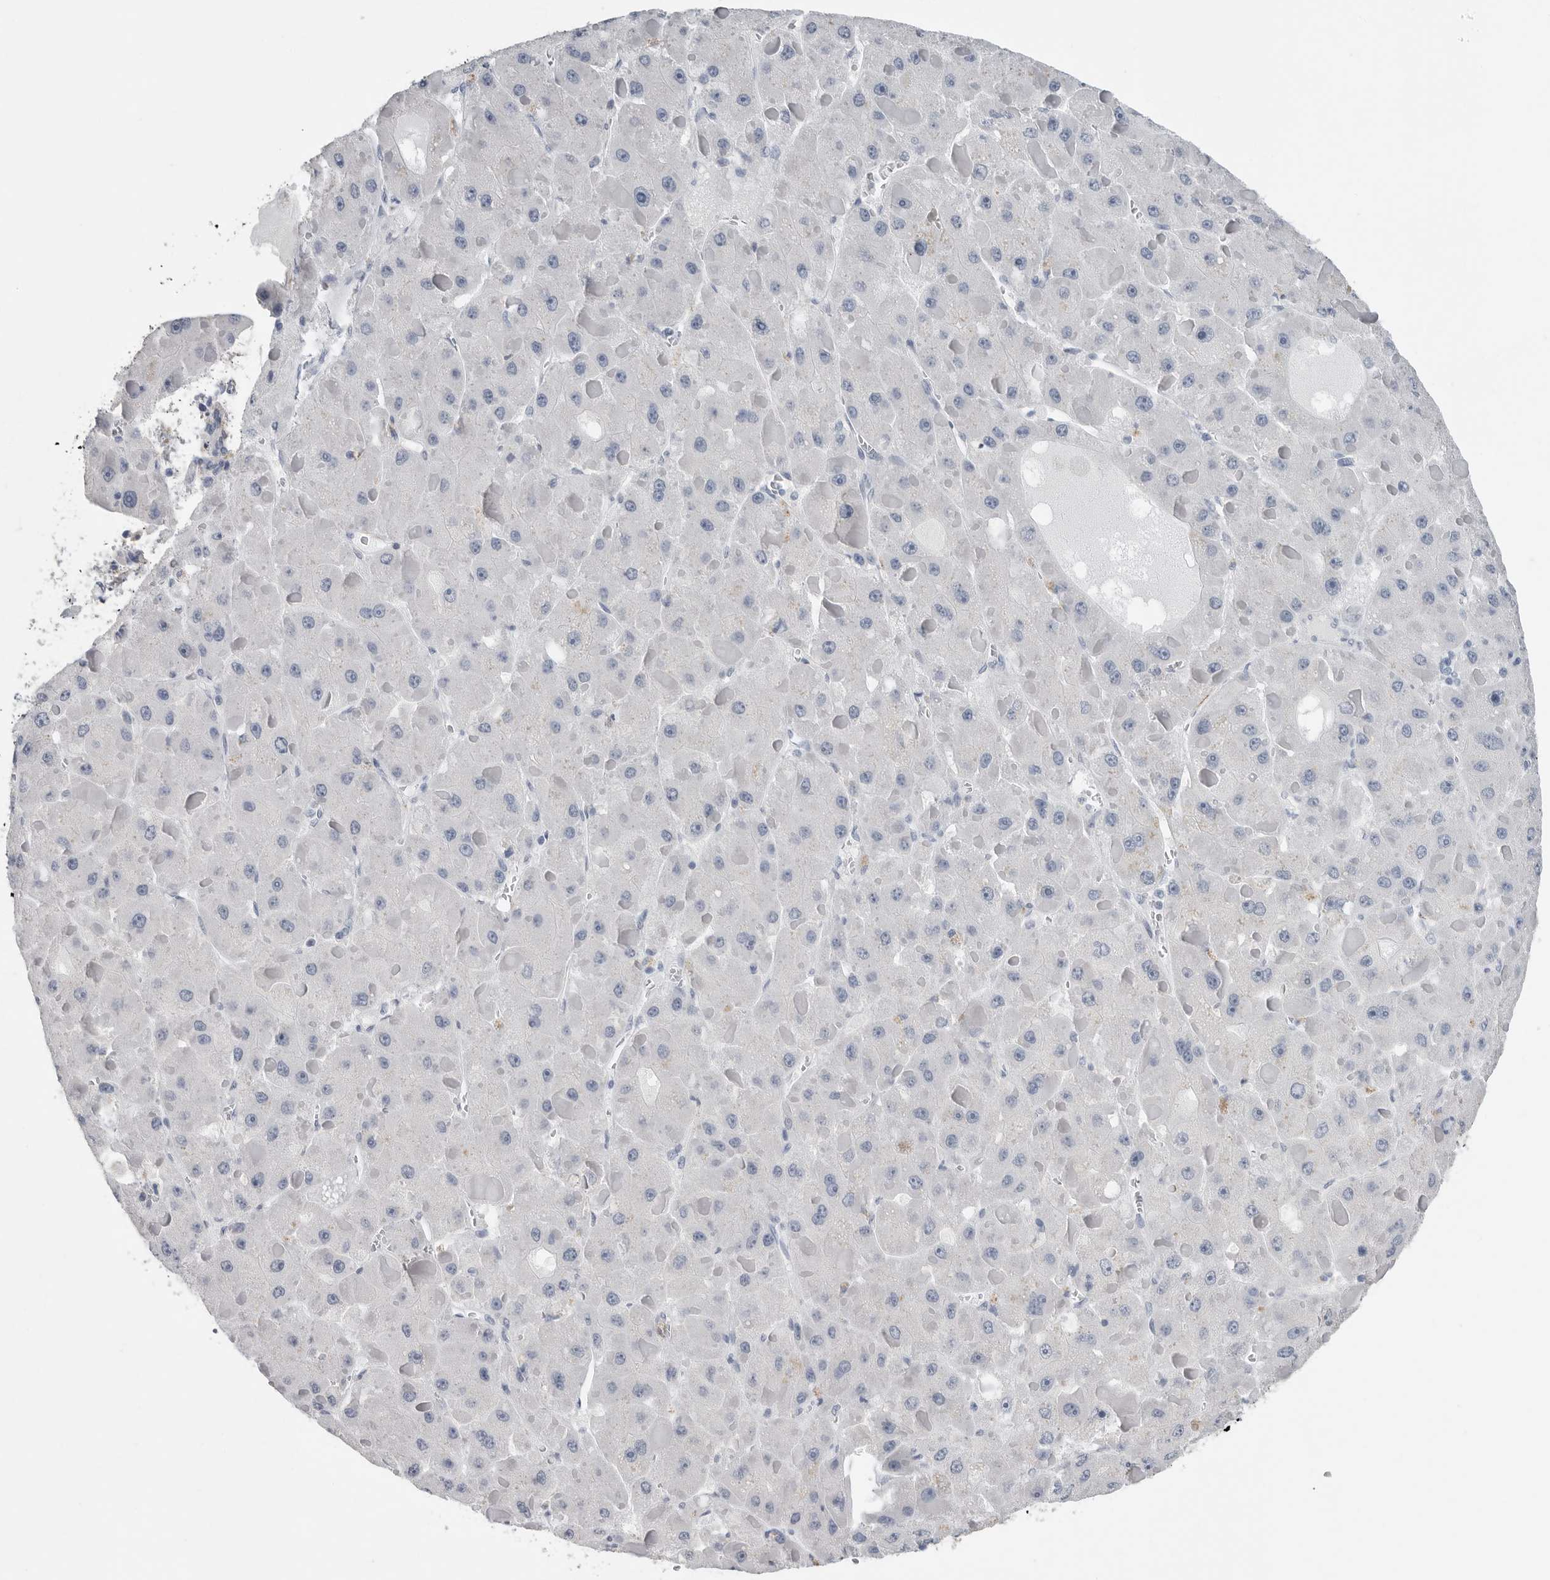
{"staining": {"intensity": "negative", "quantity": "none", "location": "none"}, "tissue": "liver cancer", "cell_type": "Tumor cells", "image_type": "cancer", "snomed": [{"axis": "morphology", "description": "Carcinoma, Hepatocellular, NOS"}, {"axis": "topography", "description": "Liver"}], "caption": "Tumor cells are negative for brown protein staining in hepatocellular carcinoma (liver). (DAB IHC visualized using brightfield microscopy, high magnification).", "gene": "TIMP1", "patient": {"sex": "female", "age": 73}}